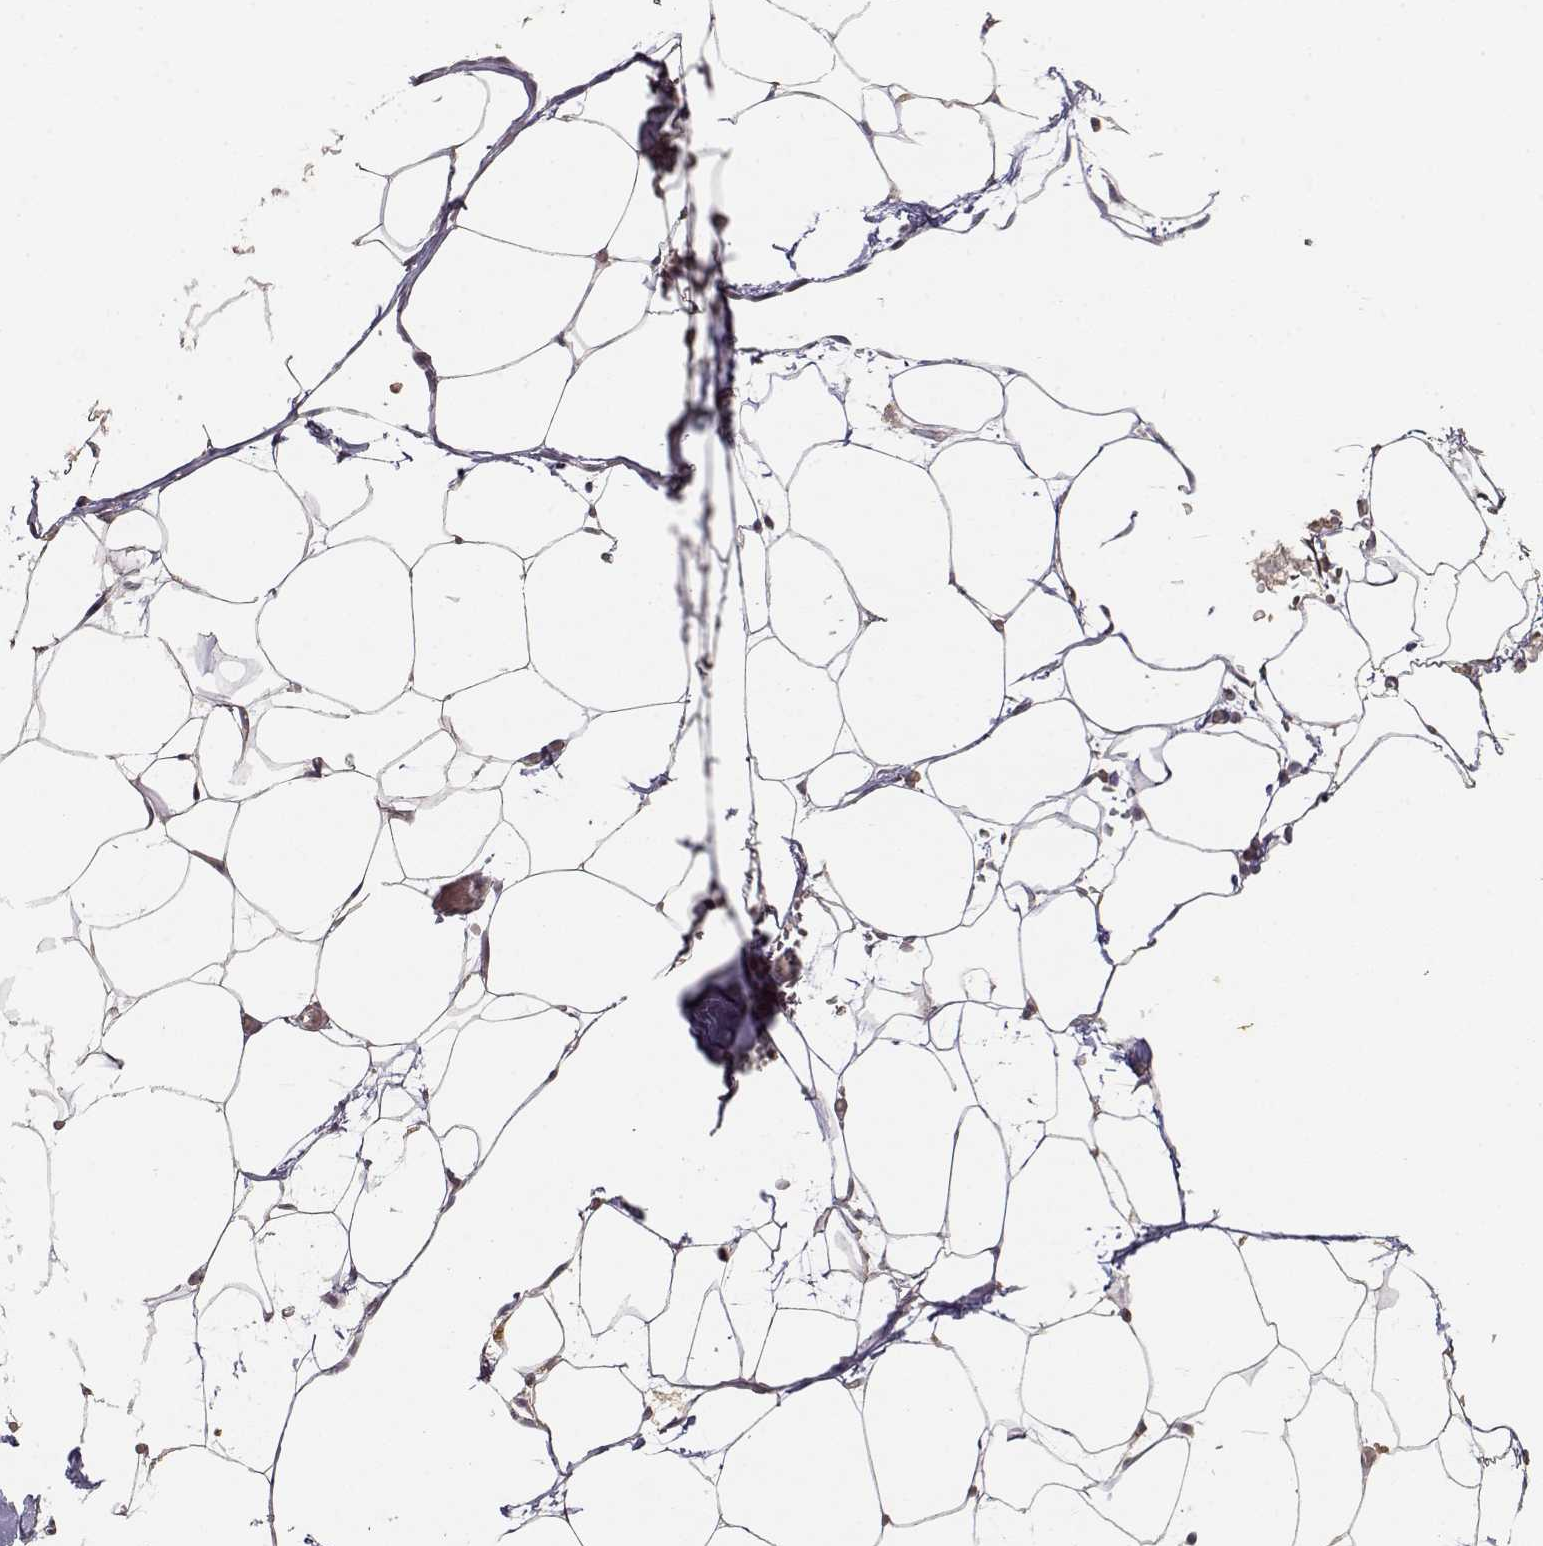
{"staining": {"intensity": "negative", "quantity": "none", "location": "none"}, "tissue": "adipose tissue", "cell_type": "Adipocytes", "image_type": "normal", "snomed": [{"axis": "morphology", "description": "Normal tissue, NOS"}, {"axis": "topography", "description": "Adipose tissue"}], "caption": "There is no significant expression in adipocytes of adipose tissue. (DAB immunohistochemistry with hematoxylin counter stain).", "gene": "UROC1", "patient": {"sex": "male", "age": 57}}